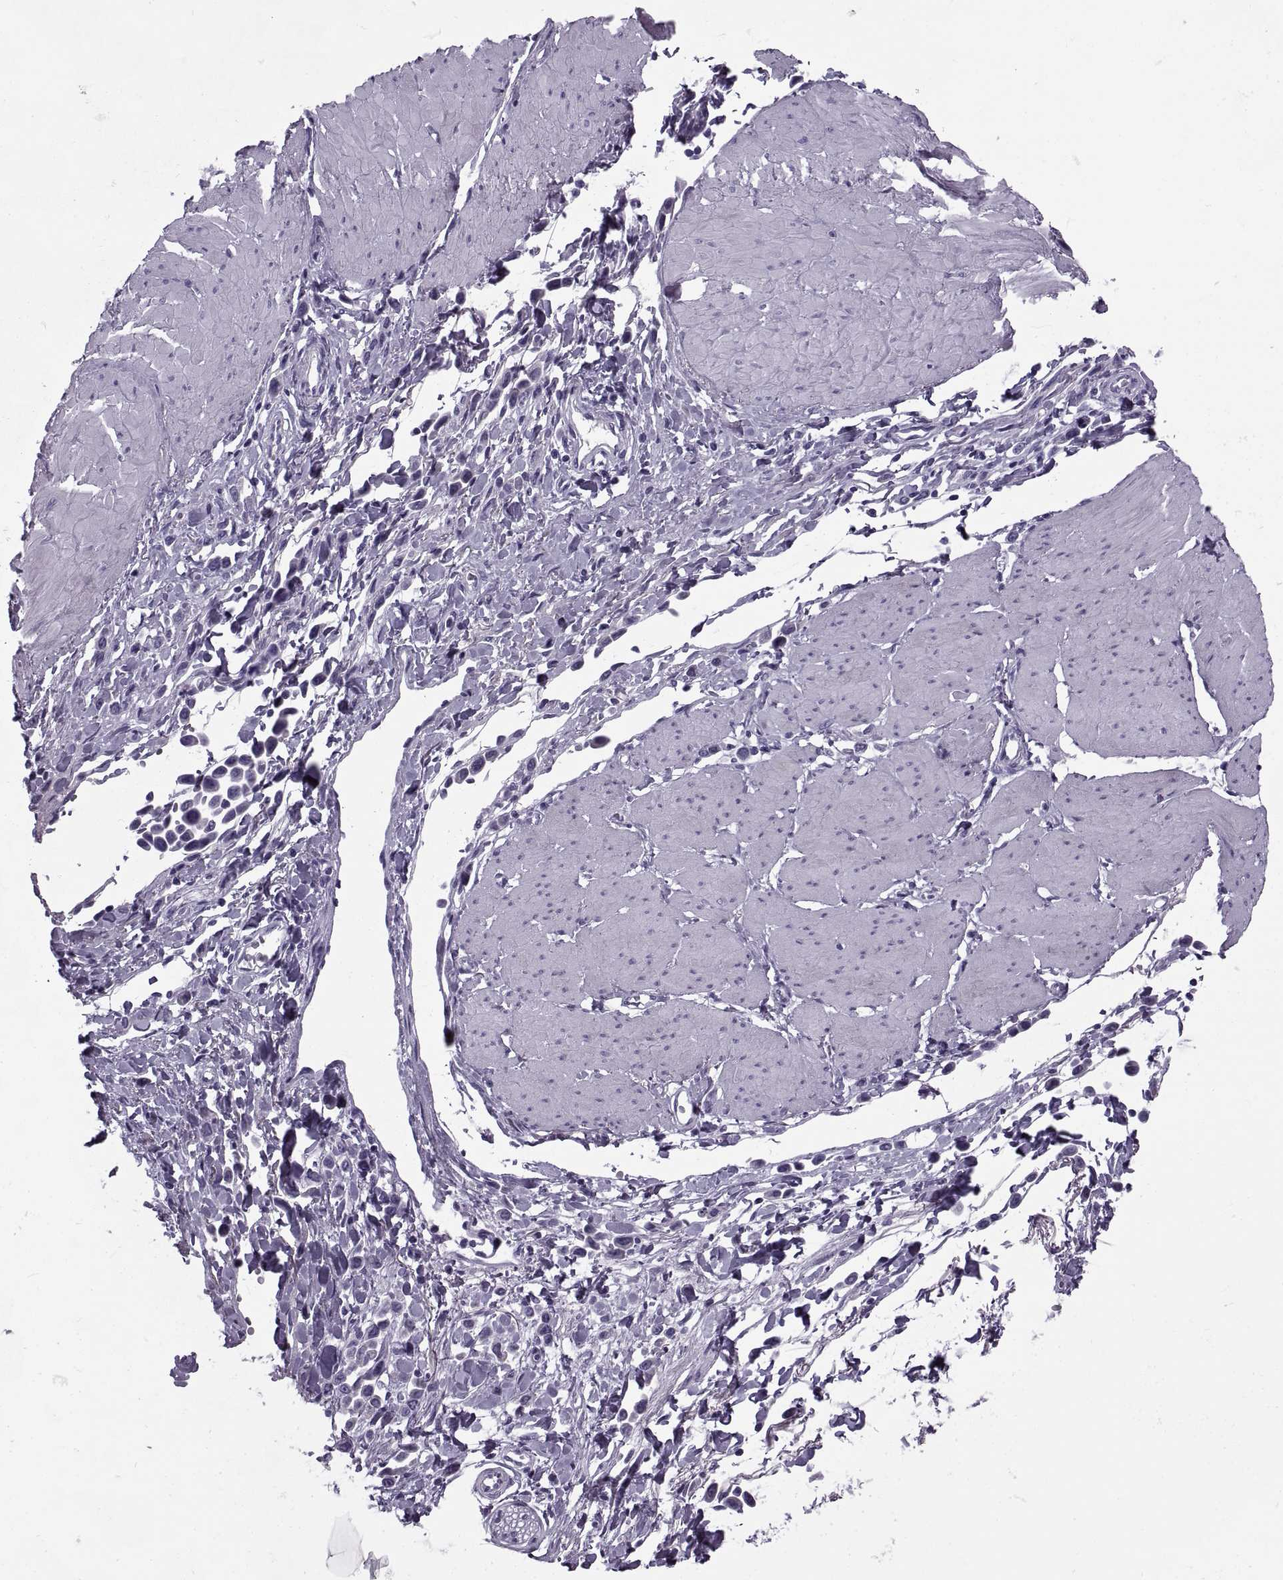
{"staining": {"intensity": "negative", "quantity": "none", "location": "none"}, "tissue": "stomach cancer", "cell_type": "Tumor cells", "image_type": "cancer", "snomed": [{"axis": "morphology", "description": "Adenocarcinoma, NOS"}, {"axis": "topography", "description": "Stomach"}], "caption": "High power microscopy histopathology image of an IHC histopathology image of stomach adenocarcinoma, revealing no significant expression in tumor cells.", "gene": "RLBP1", "patient": {"sex": "male", "age": 47}}